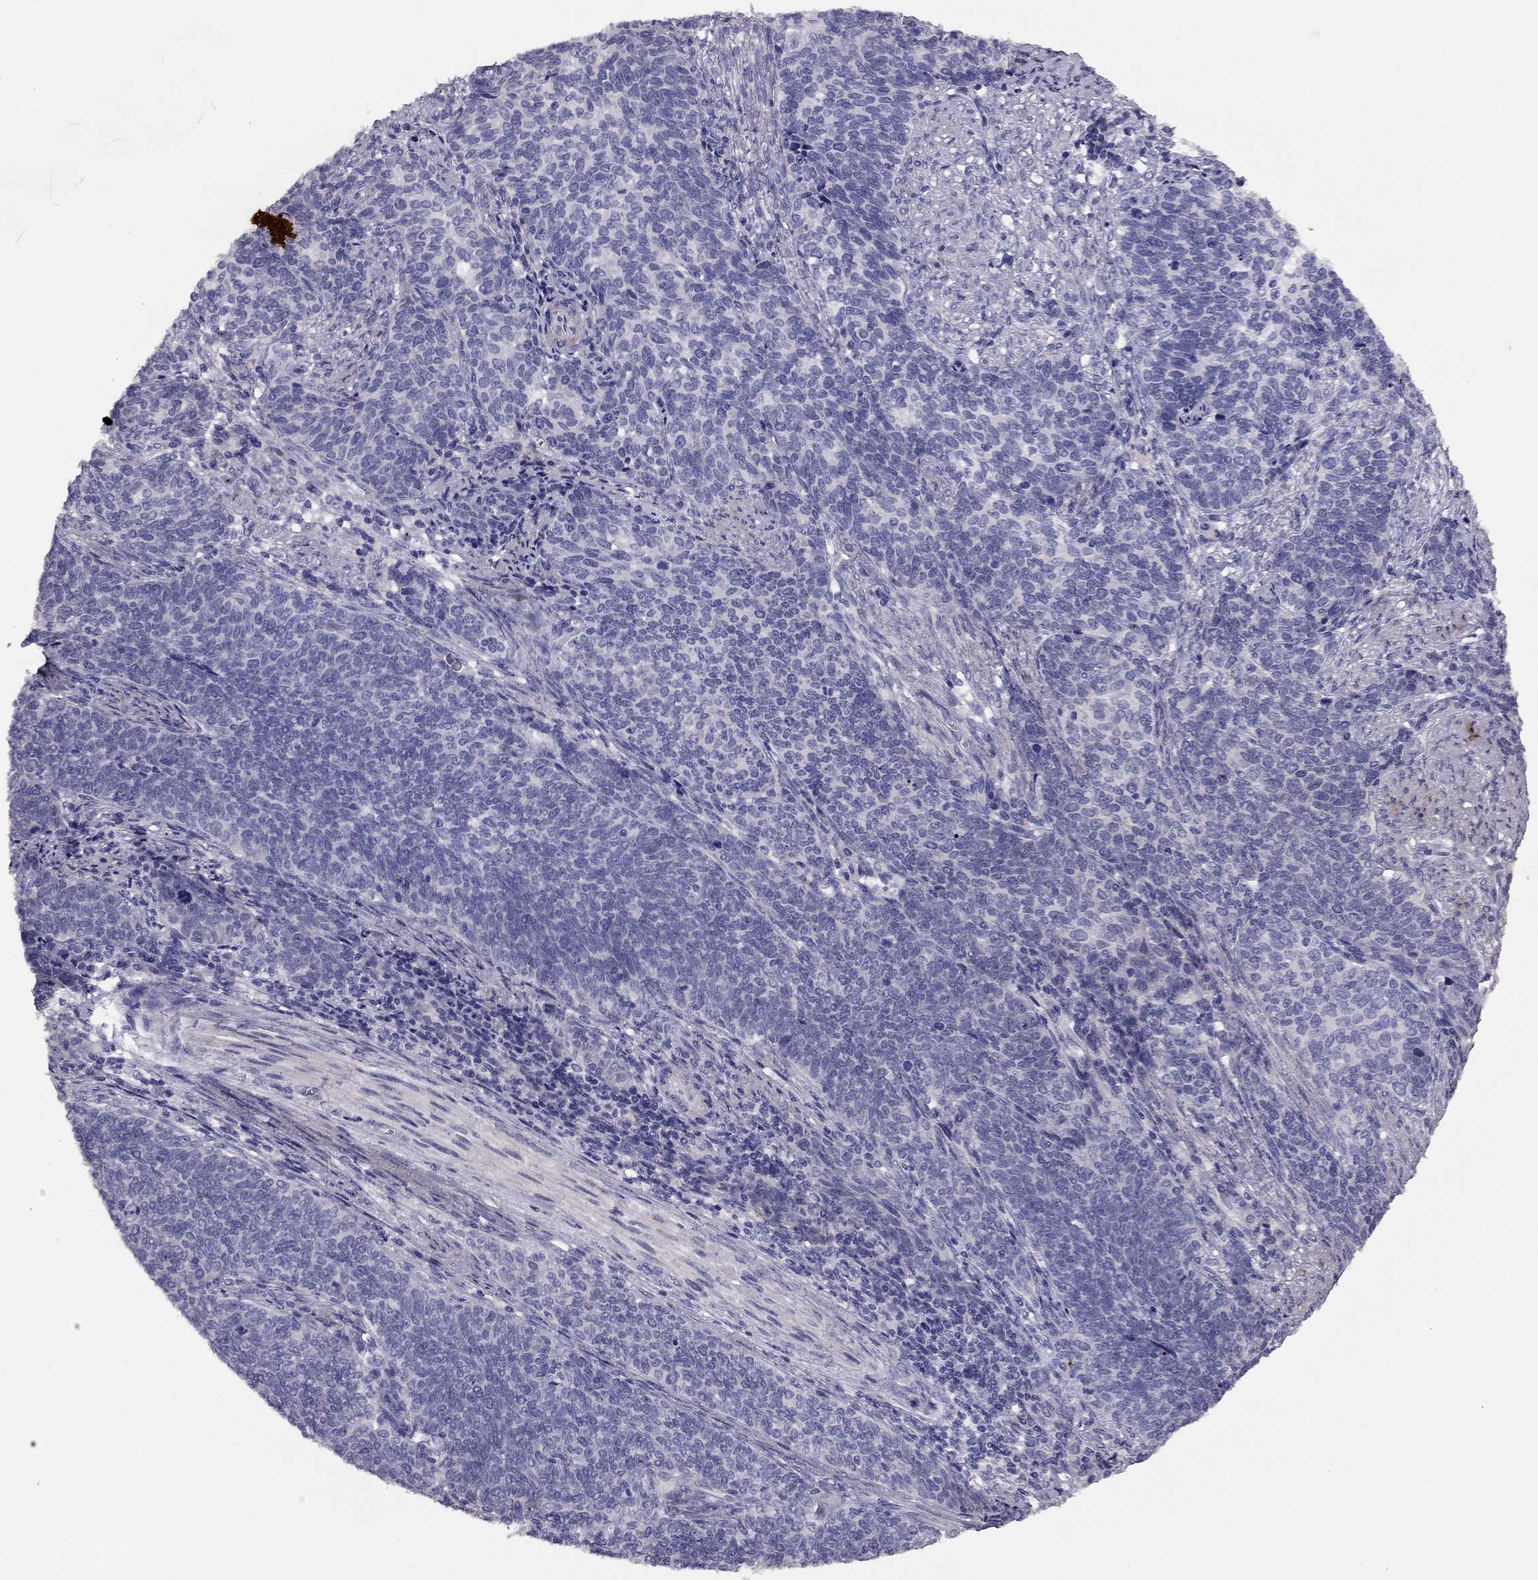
{"staining": {"intensity": "negative", "quantity": "none", "location": "none"}, "tissue": "cervical cancer", "cell_type": "Tumor cells", "image_type": "cancer", "snomed": [{"axis": "morphology", "description": "Squamous cell carcinoma, NOS"}, {"axis": "topography", "description": "Cervix"}], "caption": "Cervical squamous cell carcinoma stained for a protein using immunohistochemistry shows no expression tumor cells.", "gene": "LRIT2", "patient": {"sex": "female", "age": 39}}